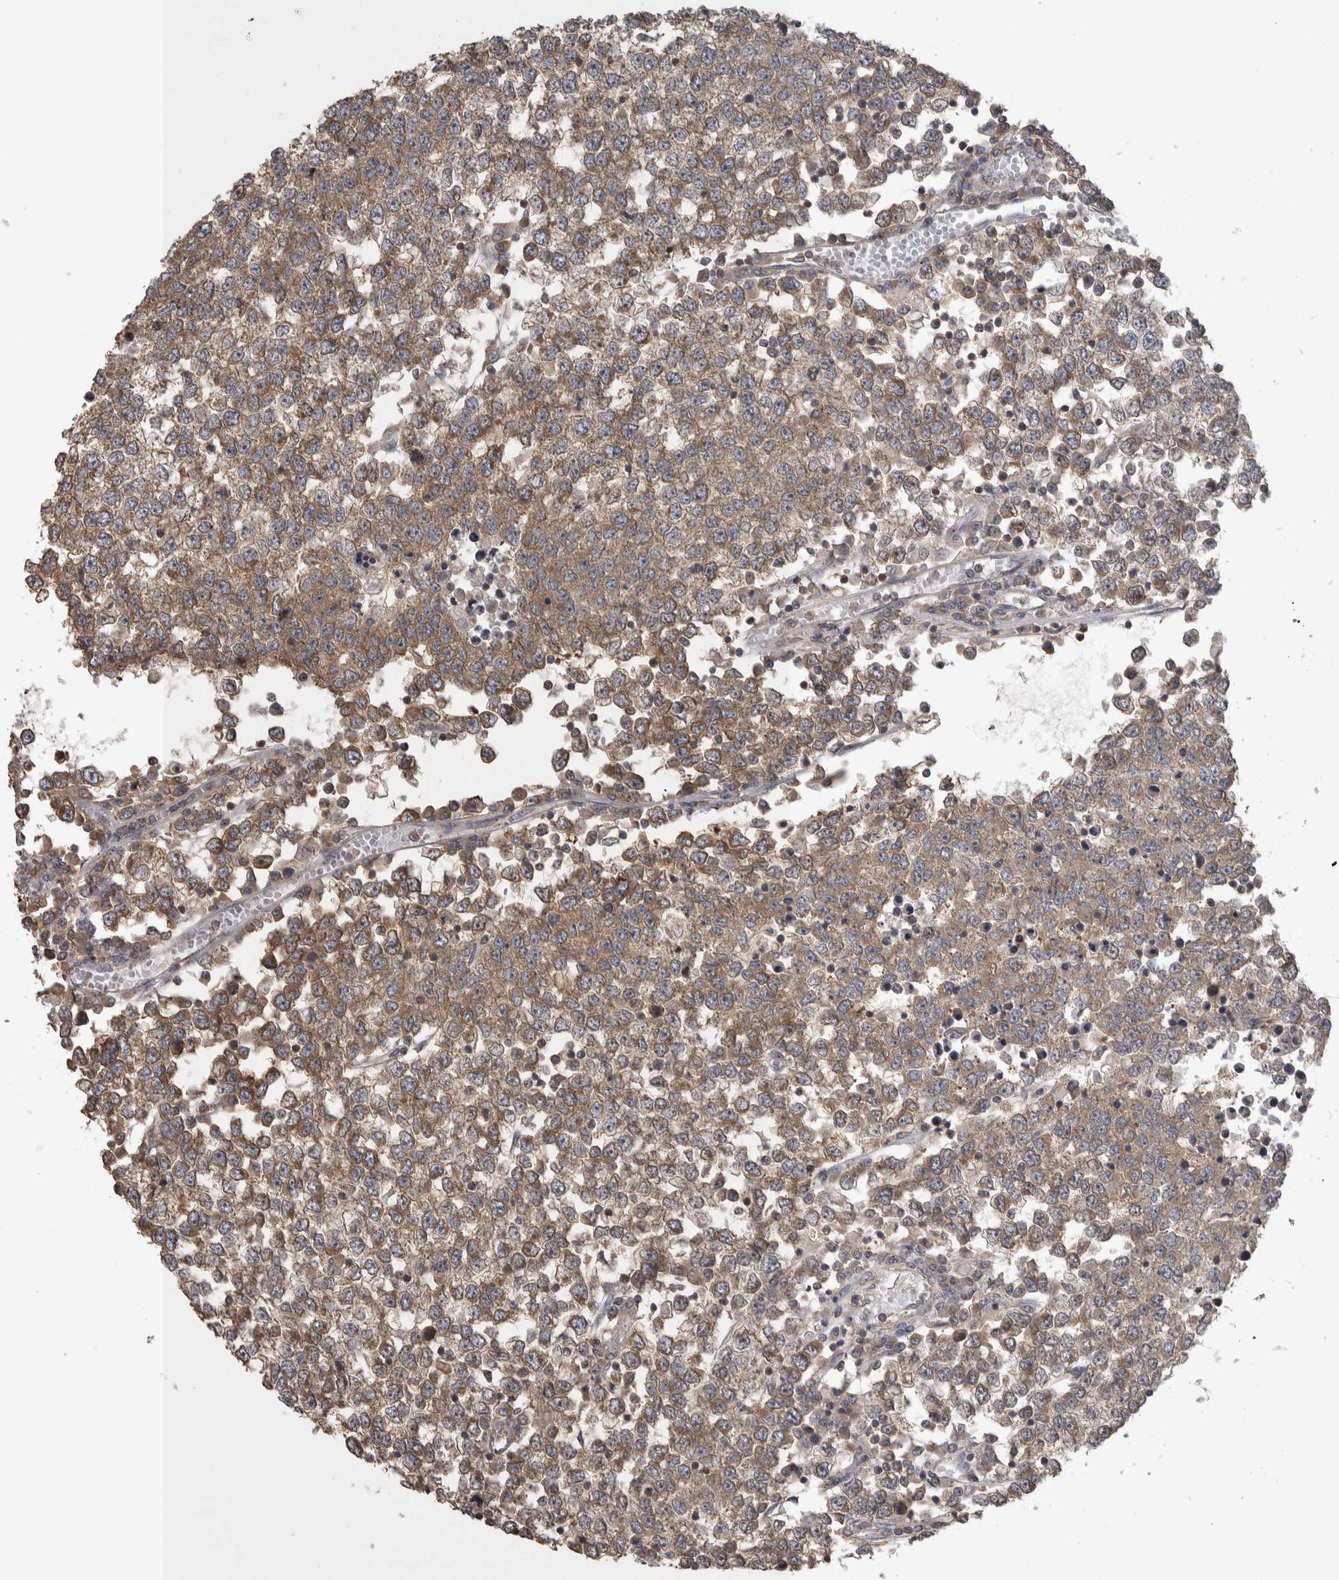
{"staining": {"intensity": "weak", "quantity": ">75%", "location": "cytoplasmic/membranous"}, "tissue": "testis cancer", "cell_type": "Tumor cells", "image_type": "cancer", "snomed": [{"axis": "morphology", "description": "Seminoma, NOS"}, {"axis": "topography", "description": "Testis"}], "caption": "An IHC image of neoplastic tissue is shown. Protein staining in brown labels weak cytoplasmic/membranous positivity in testis cancer within tumor cells.", "gene": "IFRD1", "patient": {"sex": "male", "age": 65}}